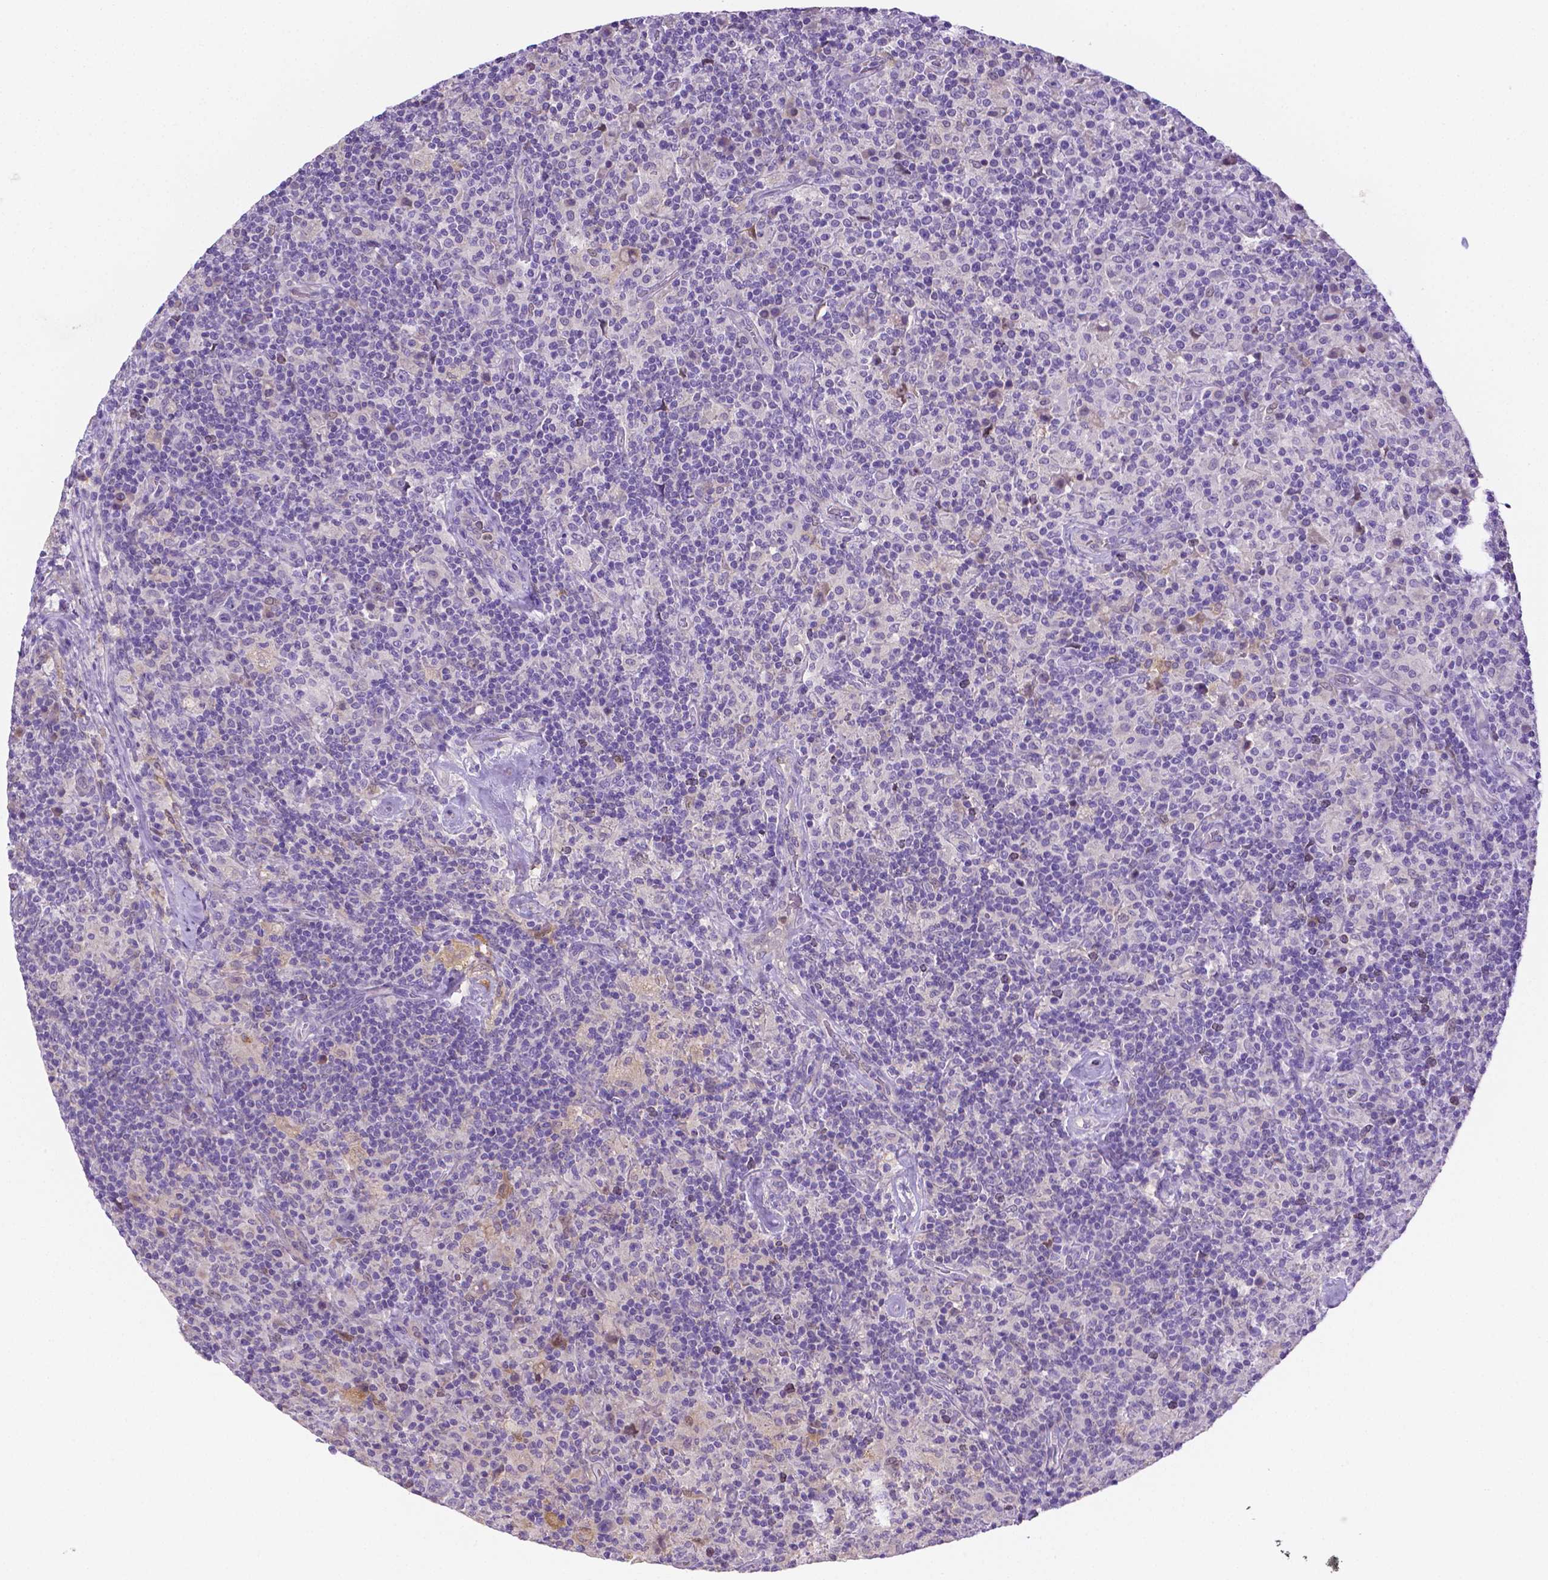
{"staining": {"intensity": "negative", "quantity": "none", "location": "none"}, "tissue": "lymphoma", "cell_type": "Tumor cells", "image_type": "cancer", "snomed": [{"axis": "morphology", "description": "Hodgkin's disease, NOS"}, {"axis": "topography", "description": "Lymph node"}], "caption": "Micrograph shows no significant protein staining in tumor cells of Hodgkin's disease. (DAB immunohistochemistry (IHC) with hematoxylin counter stain).", "gene": "NXPH2", "patient": {"sex": "male", "age": 70}}